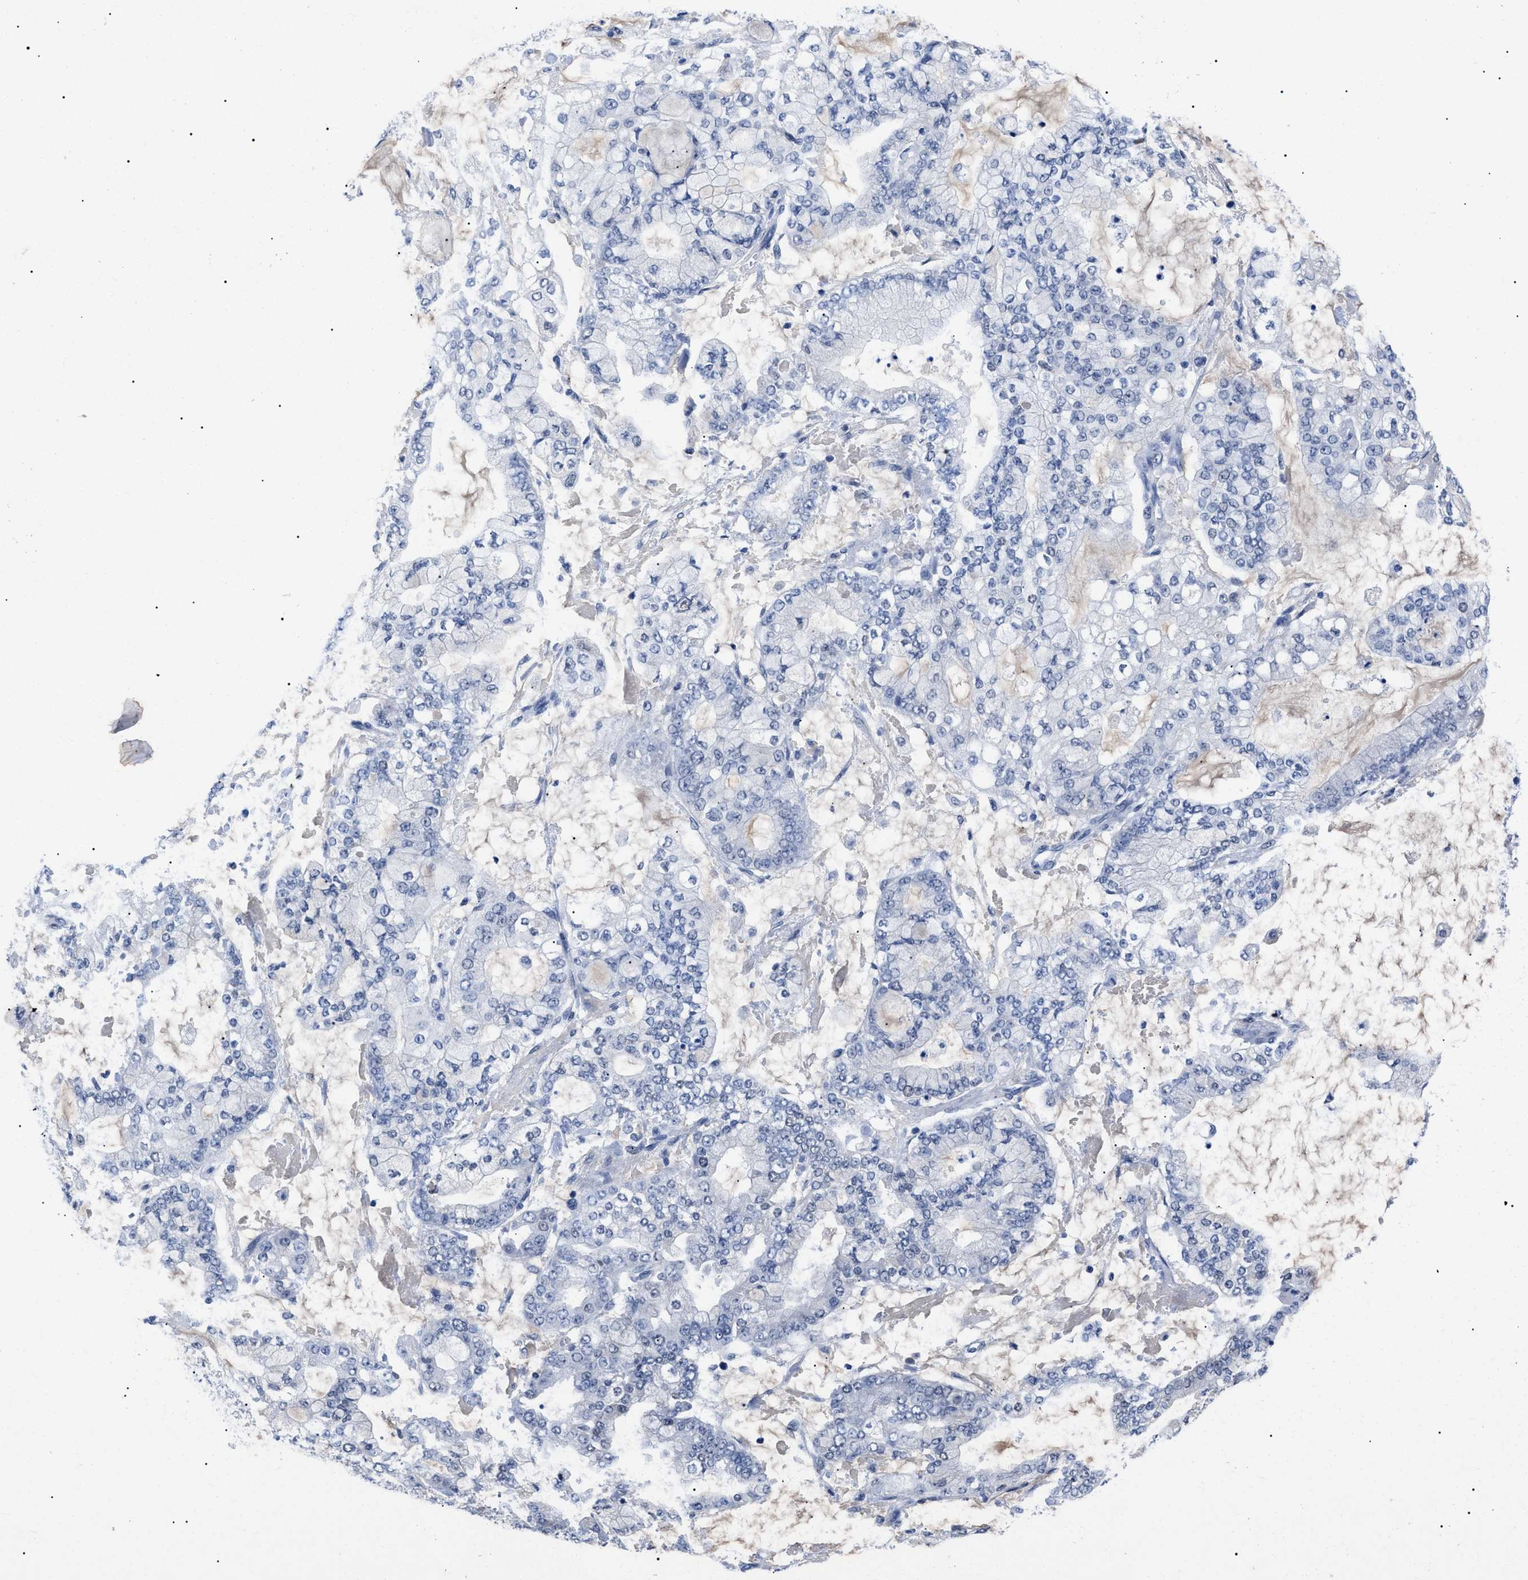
{"staining": {"intensity": "negative", "quantity": "none", "location": "none"}, "tissue": "stomach cancer", "cell_type": "Tumor cells", "image_type": "cancer", "snomed": [{"axis": "morphology", "description": "Normal tissue, NOS"}, {"axis": "morphology", "description": "Adenocarcinoma, NOS"}, {"axis": "topography", "description": "Stomach, upper"}, {"axis": "topography", "description": "Stomach"}], "caption": "The histopathology image reveals no staining of tumor cells in stomach cancer.", "gene": "PRRT2", "patient": {"sex": "male", "age": 76}}